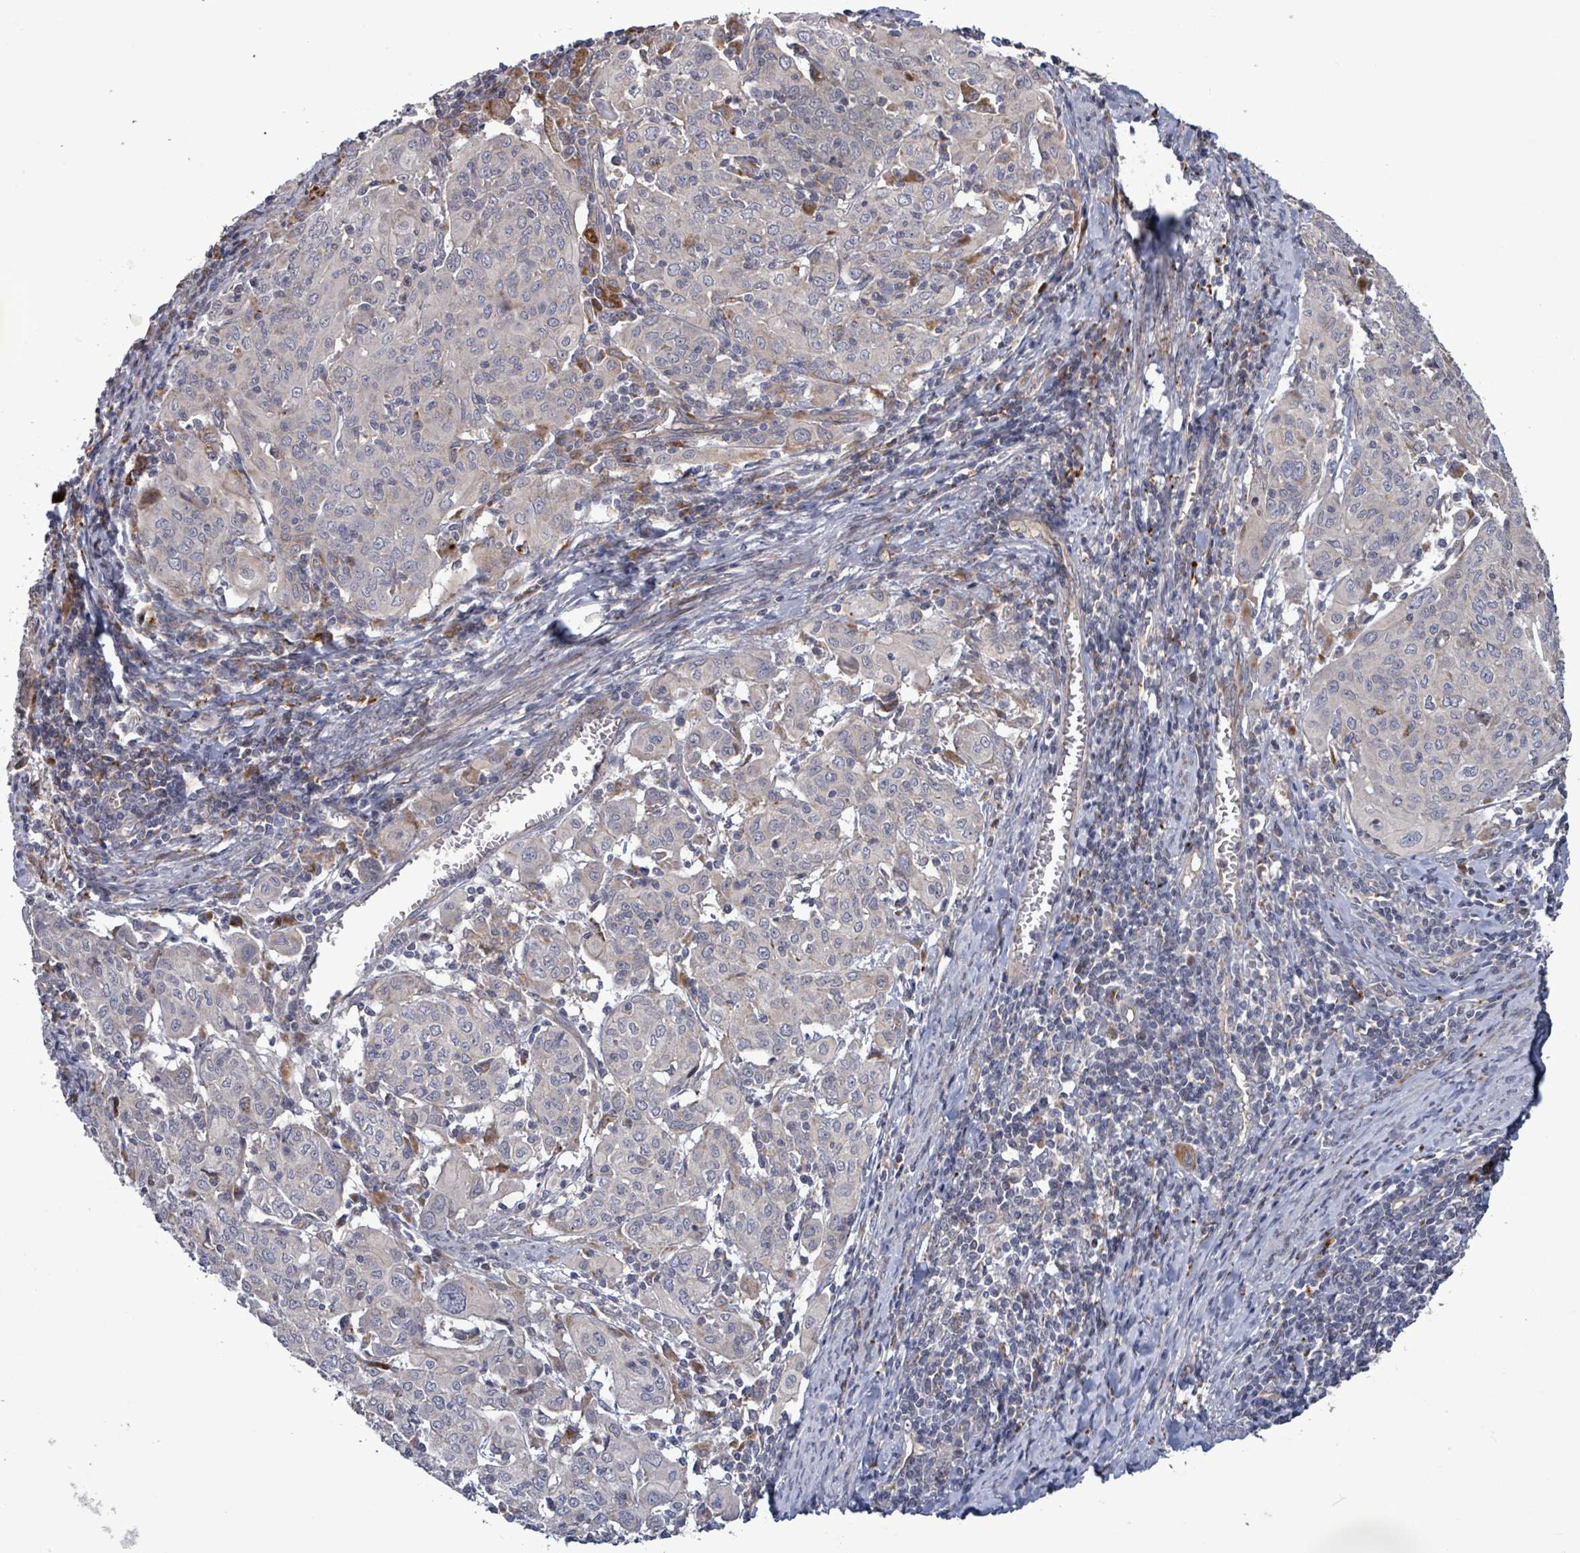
{"staining": {"intensity": "negative", "quantity": "none", "location": "none"}, "tissue": "cervical cancer", "cell_type": "Tumor cells", "image_type": "cancer", "snomed": [{"axis": "morphology", "description": "Squamous cell carcinoma, NOS"}, {"axis": "topography", "description": "Cervix"}], "caption": "Tumor cells are negative for protein expression in human squamous cell carcinoma (cervical).", "gene": "DIPK2A", "patient": {"sex": "female", "age": 67}}